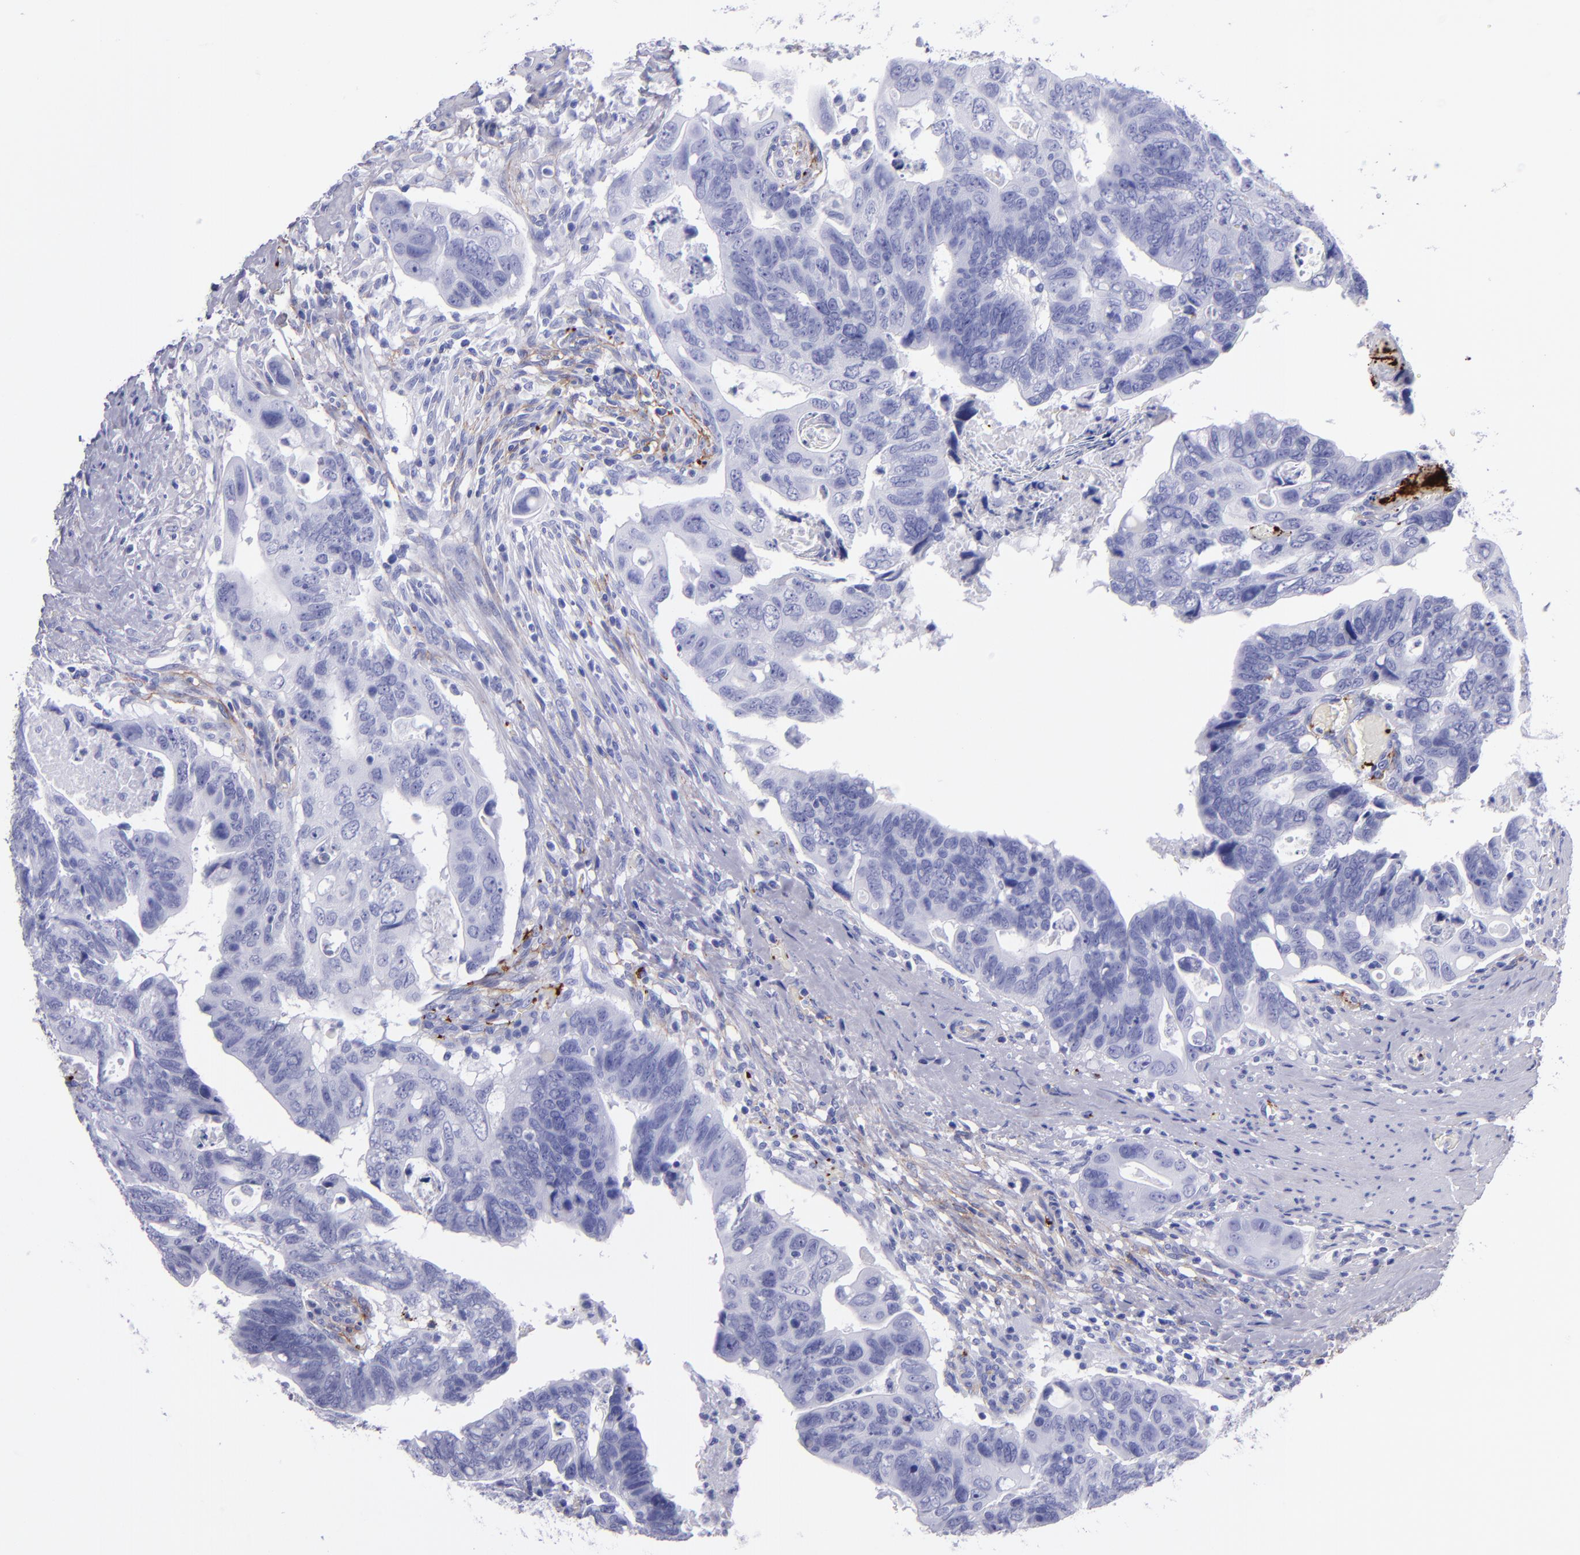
{"staining": {"intensity": "negative", "quantity": "none", "location": "none"}, "tissue": "colorectal cancer", "cell_type": "Tumor cells", "image_type": "cancer", "snomed": [{"axis": "morphology", "description": "Adenocarcinoma, NOS"}, {"axis": "topography", "description": "Rectum"}], "caption": "High power microscopy photomicrograph of an IHC micrograph of adenocarcinoma (colorectal), revealing no significant staining in tumor cells.", "gene": "EFCAB13", "patient": {"sex": "male", "age": 53}}